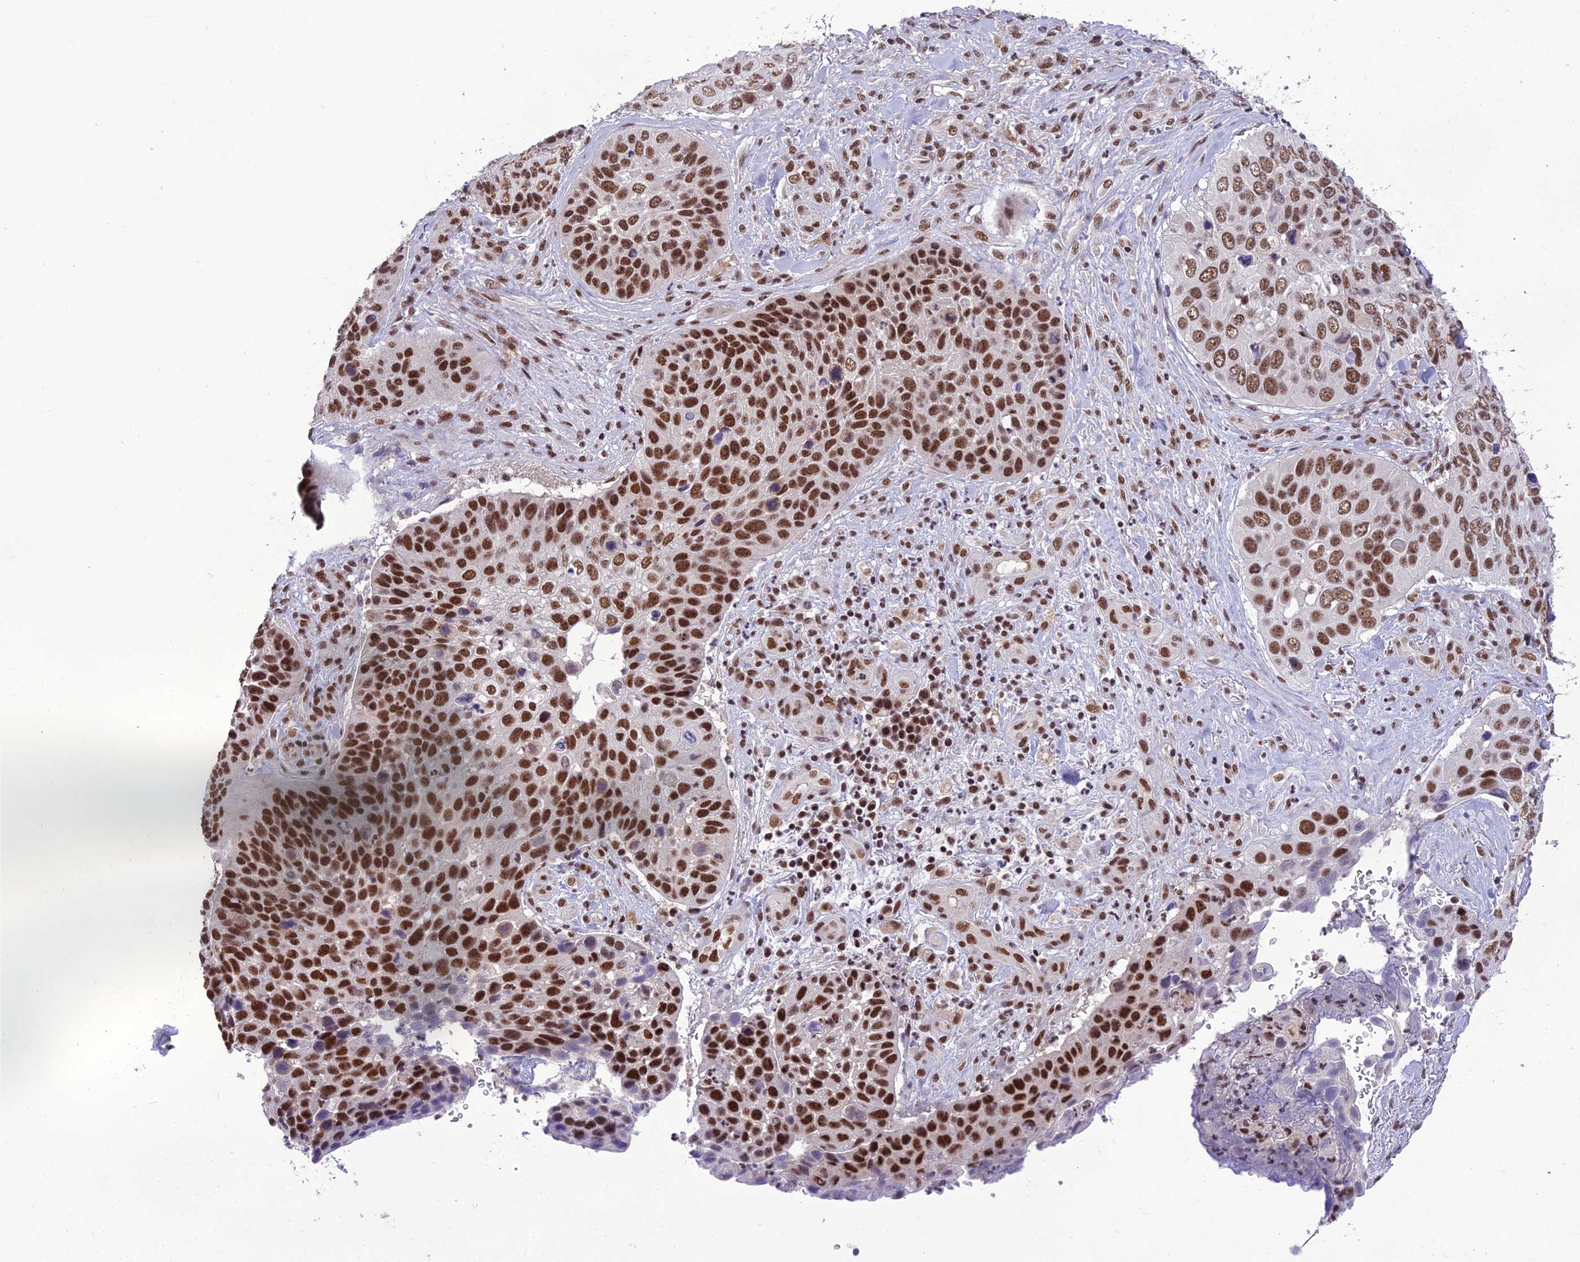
{"staining": {"intensity": "strong", "quantity": ">75%", "location": "nuclear"}, "tissue": "skin cancer", "cell_type": "Tumor cells", "image_type": "cancer", "snomed": [{"axis": "morphology", "description": "Basal cell carcinoma"}, {"axis": "topography", "description": "Skin"}], "caption": "Skin basal cell carcinoma tissue exhibits strong nuclear positivity in about >75% of tumor cells", "gene": "SH3RF3", "patient": {"sex": "female", "age": 74}}